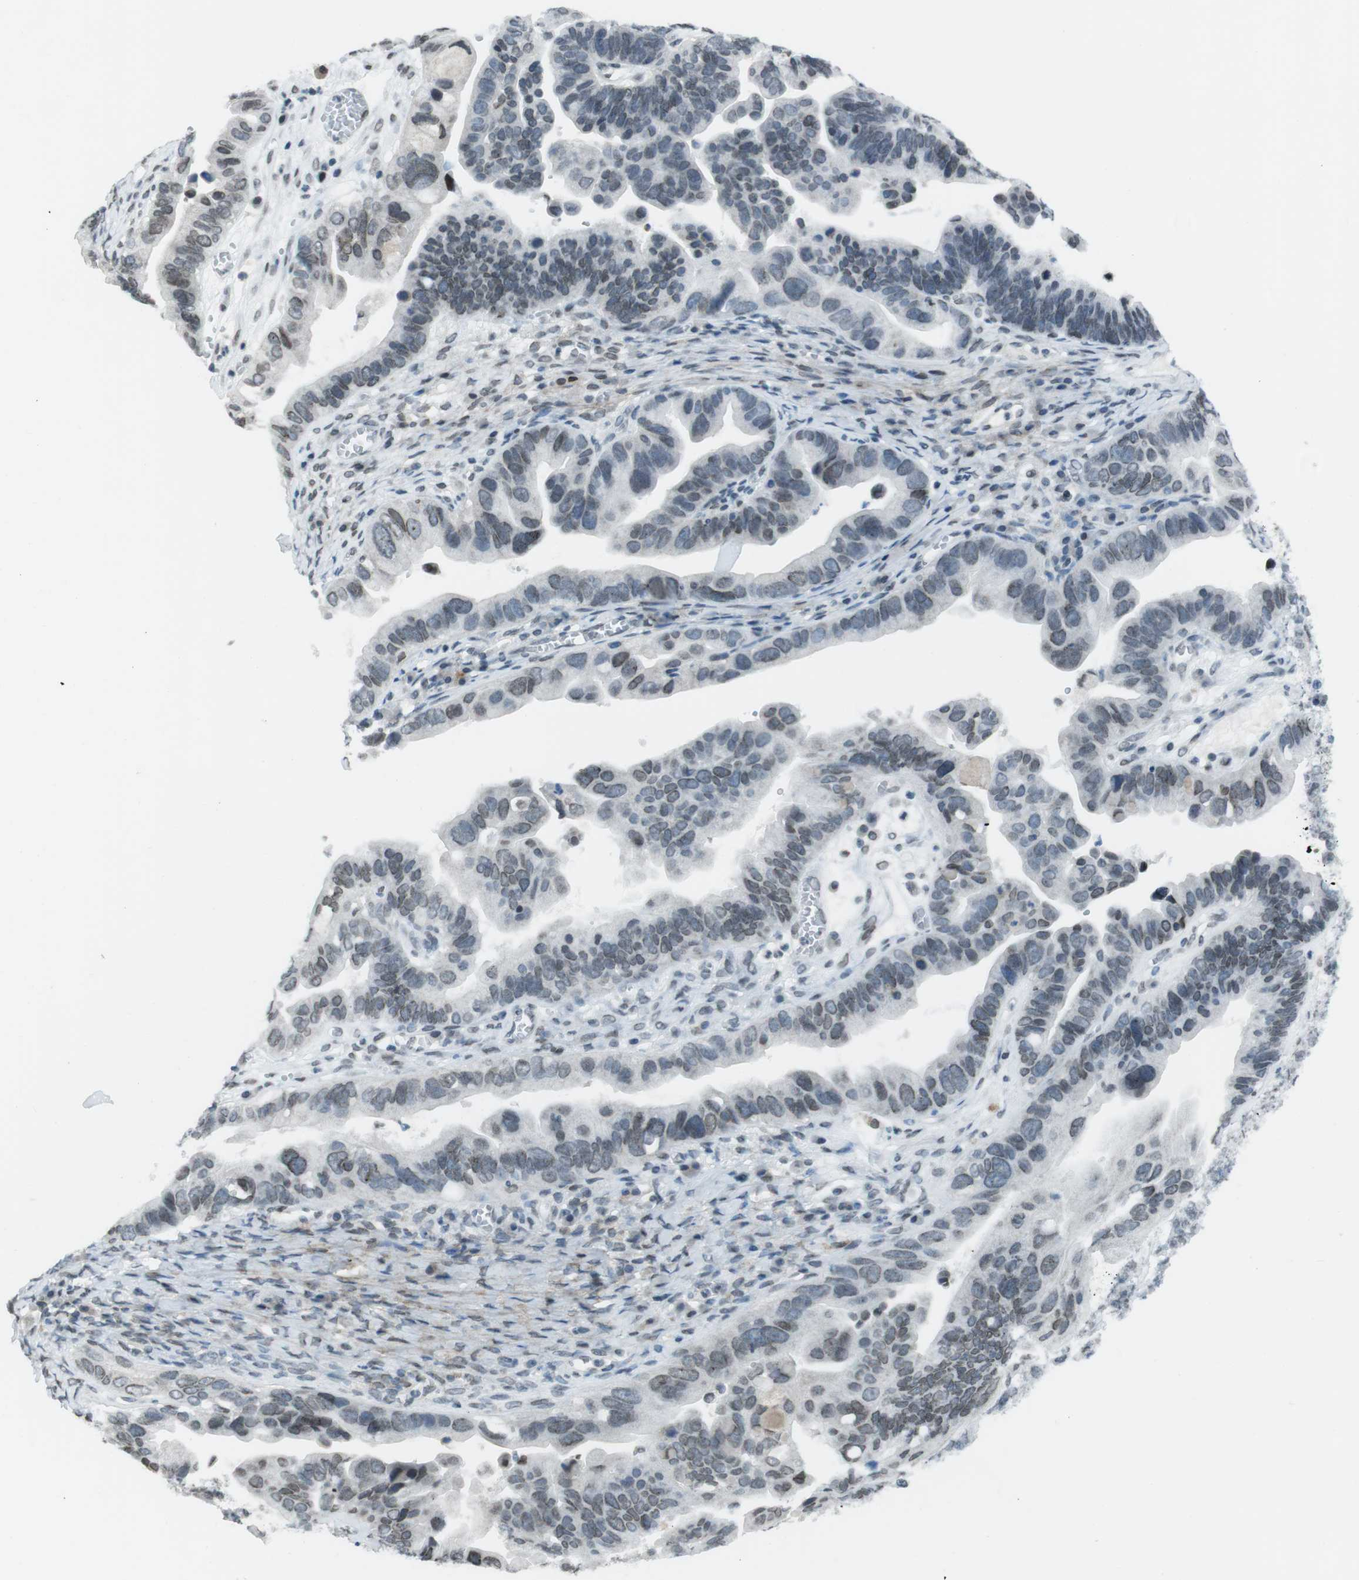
{"staining": {"intensity": "moderate", "quantity": "25%-75%", "location": "cytoplasmic/membranous,nuclear"}, "tissue": "ovarian cancer", "cell_type": "Tumor cells", "image_type": "cancer", "snomed": [{"axis": "morphology", "description": "Cystadenocarcinoma, serous, NOS"}, {"axis": "topography", "description": "Ovary"}], "caption": "The immunohistochemical stain labels moderate cytoplasmic/membranous and nuclear expression in tumor cells of ovarian cancer (serous cystadenocarcinoma) tissue.", "gene": "MAD1L1", "patient": {"sex": "female", "age": 56}}